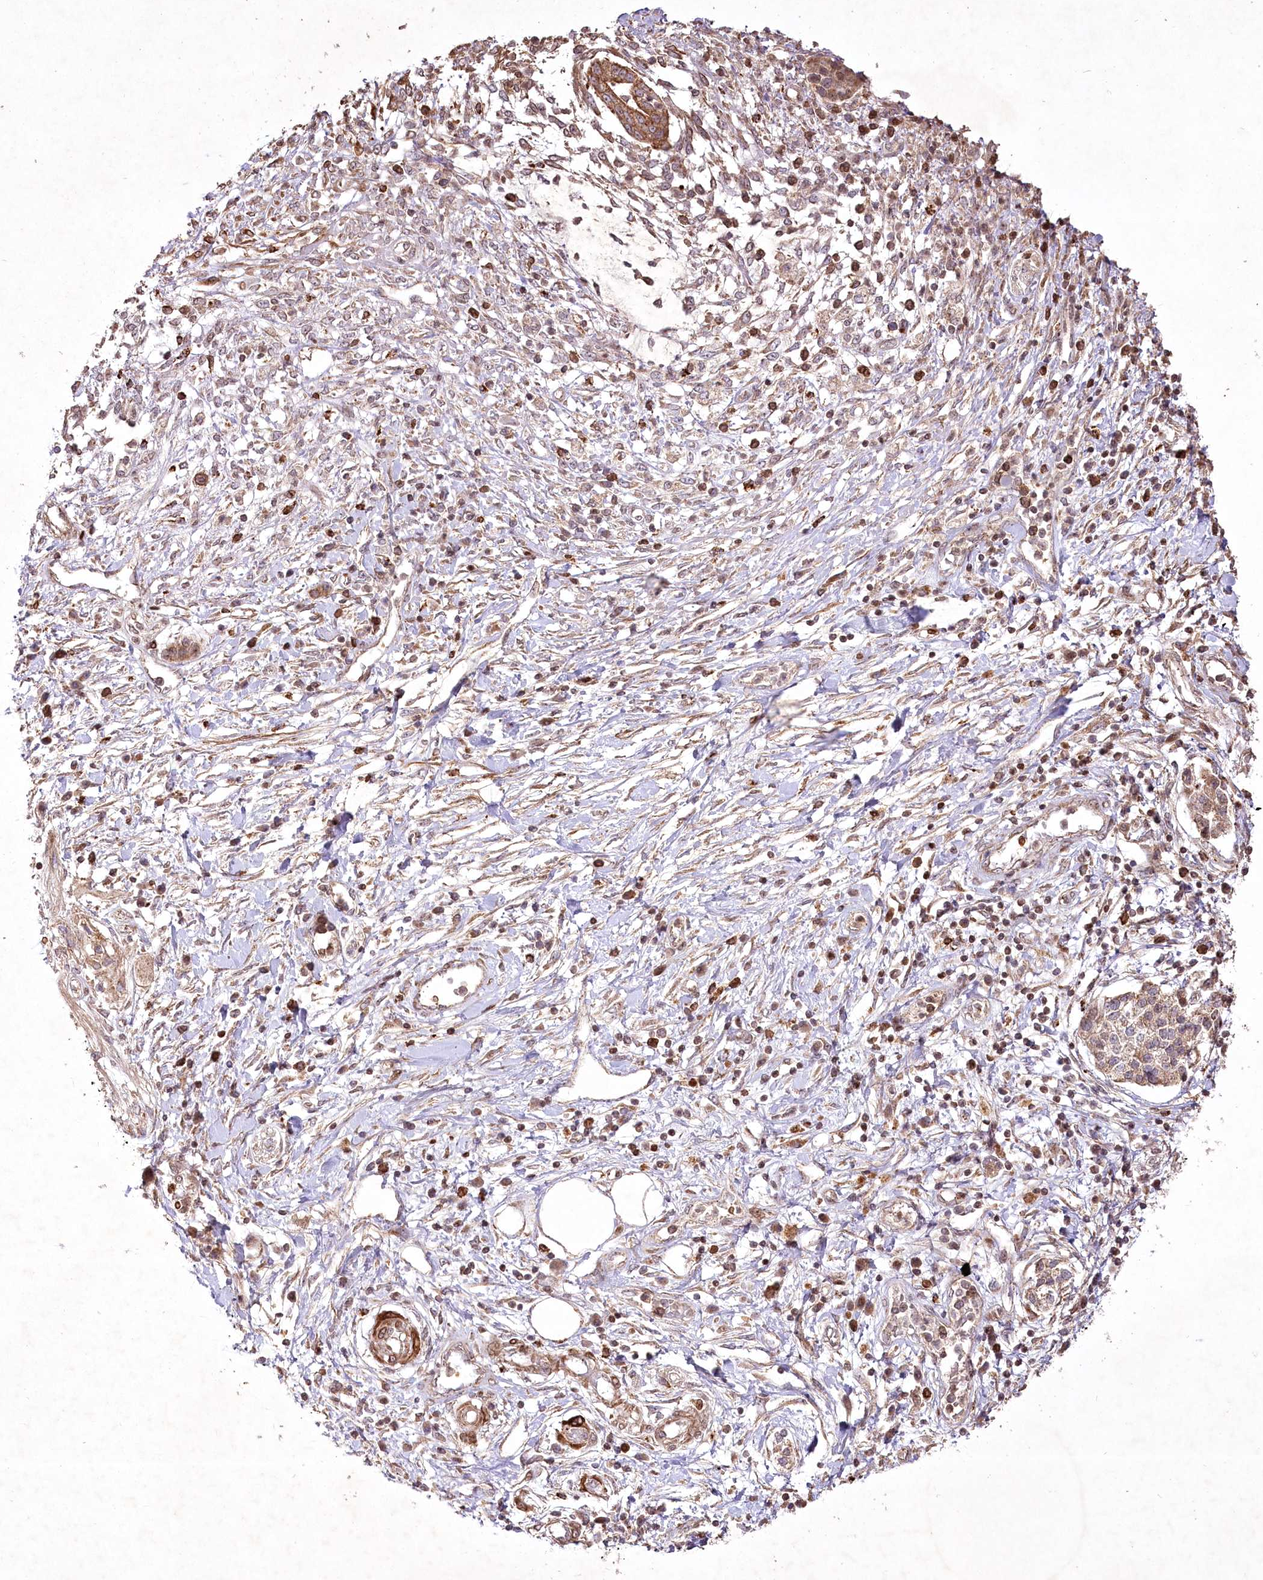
{"staining": {"intensity": "moderate", "quantity": ">75%", "location": "cytoplasmic/membranous"}, "tissue": "pancreatic cancer", "cell_type": "Tumor cells", "image_type": "cancer", "snomed": [{"axis": "morphology", "description": "Adenocarcinoma, NOS"}, {"axis": "topography", "description": "Pancreas"}], "caption": "The histopathology image displays a brown stain indicating the presence of a protein in the cytoplasmic/membranous of tumor cells in pancreatic cancer (adenocarcinoma).", "gene": "PSTK", "patient": {"sex": "female", "age": 56}}